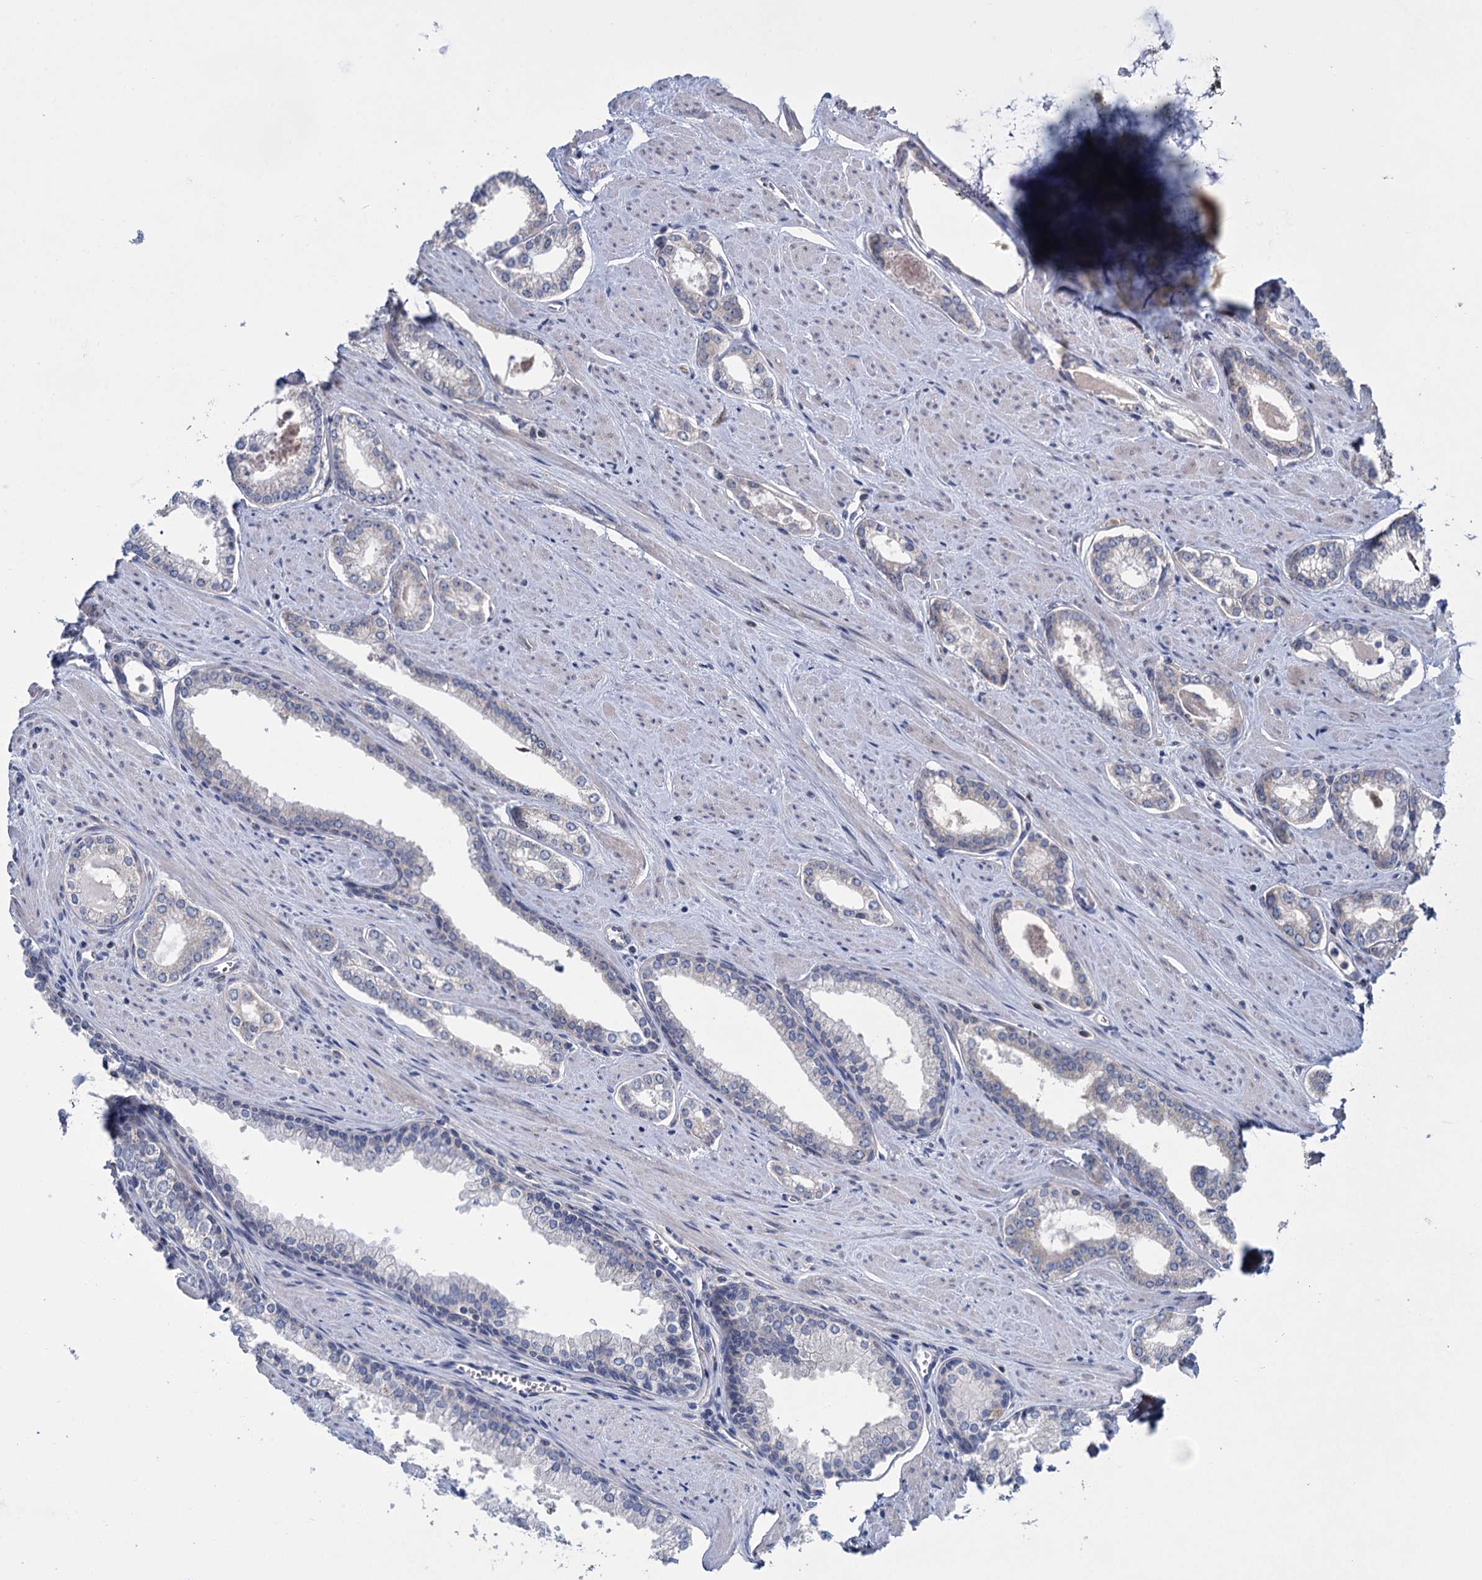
{"staining": {"intensity": "negative", "quantity": "none", "location": "none"}, "tissue": "prostate cancer", "cell_type": "Tumor cells", "image_type": "cancer", "snomed": [{"axis": "morphology", "description": "Adenocarcinoma, Low grade"}, {"axis": "topography", "description": "Prostate and seminal vesicle, NOS"}], "caption": "This is an immunohistochemistry micrograph of adenocarcinoma (low-grade) (prostate). There is no staining in tumor cells.", "gene": "GSTM2", "patient": {"sex": "male", "age": 60}}